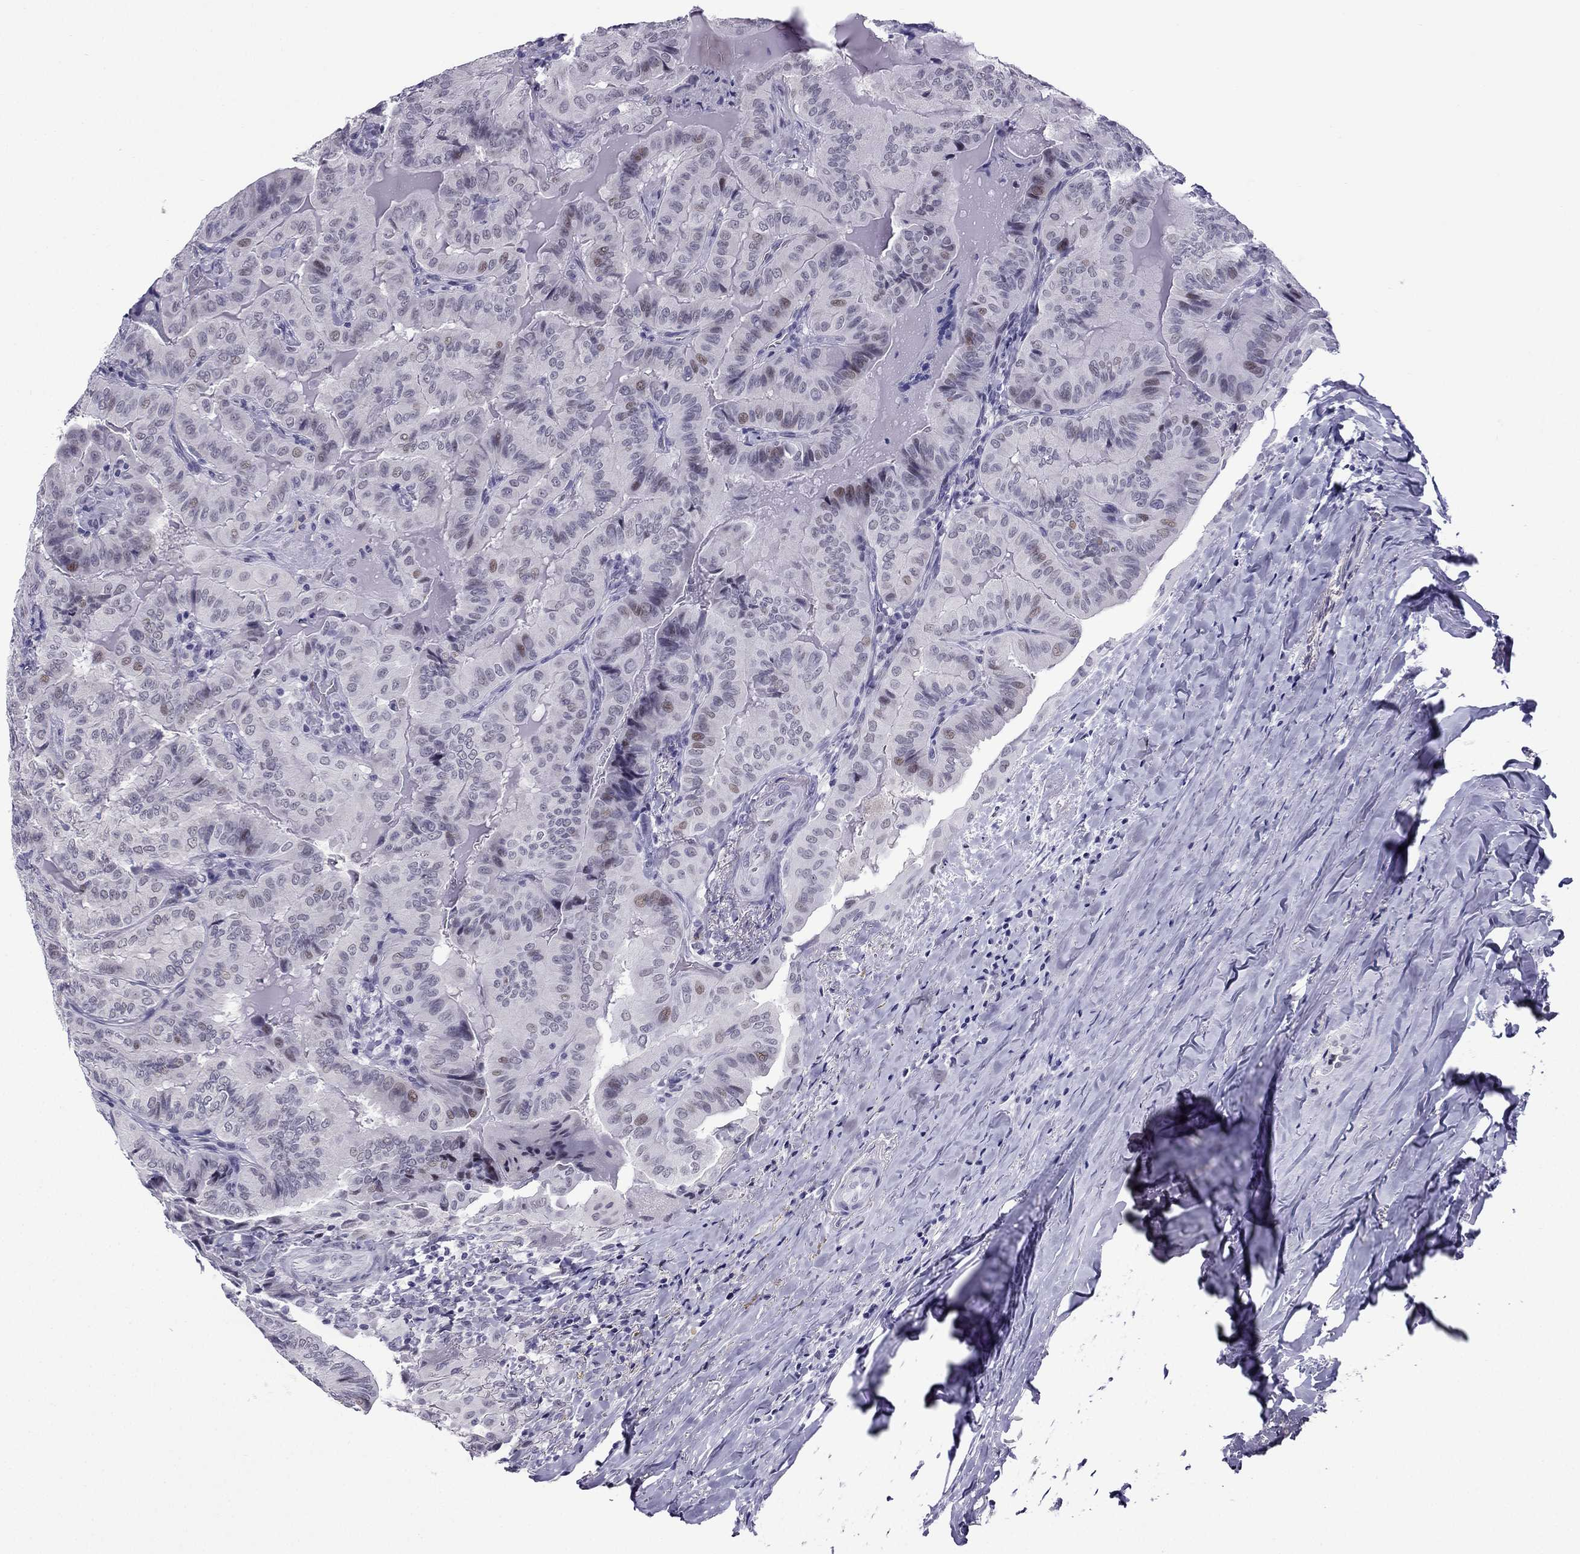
{"staining": {"intensity": "moderate", "quantity": "<25%", "location": "nuclear"}, "tissue": "thyroid cancer", "cell_type": "Tumor cells", "image_type": "cancer", "snomed": [{"axis": "morphology", "description": "Papillary adenocarcinoma, NOS"}, {"axis": "topography", "description": "Thyroid gland"}], "caption": "Moderate nuclear protein positivity is appreciated in about <25% of tumor cells in thyroid papillary adenocarcinoma.", "gene": "MYLK3", "patient": {"sex": "female", "age": 68}}